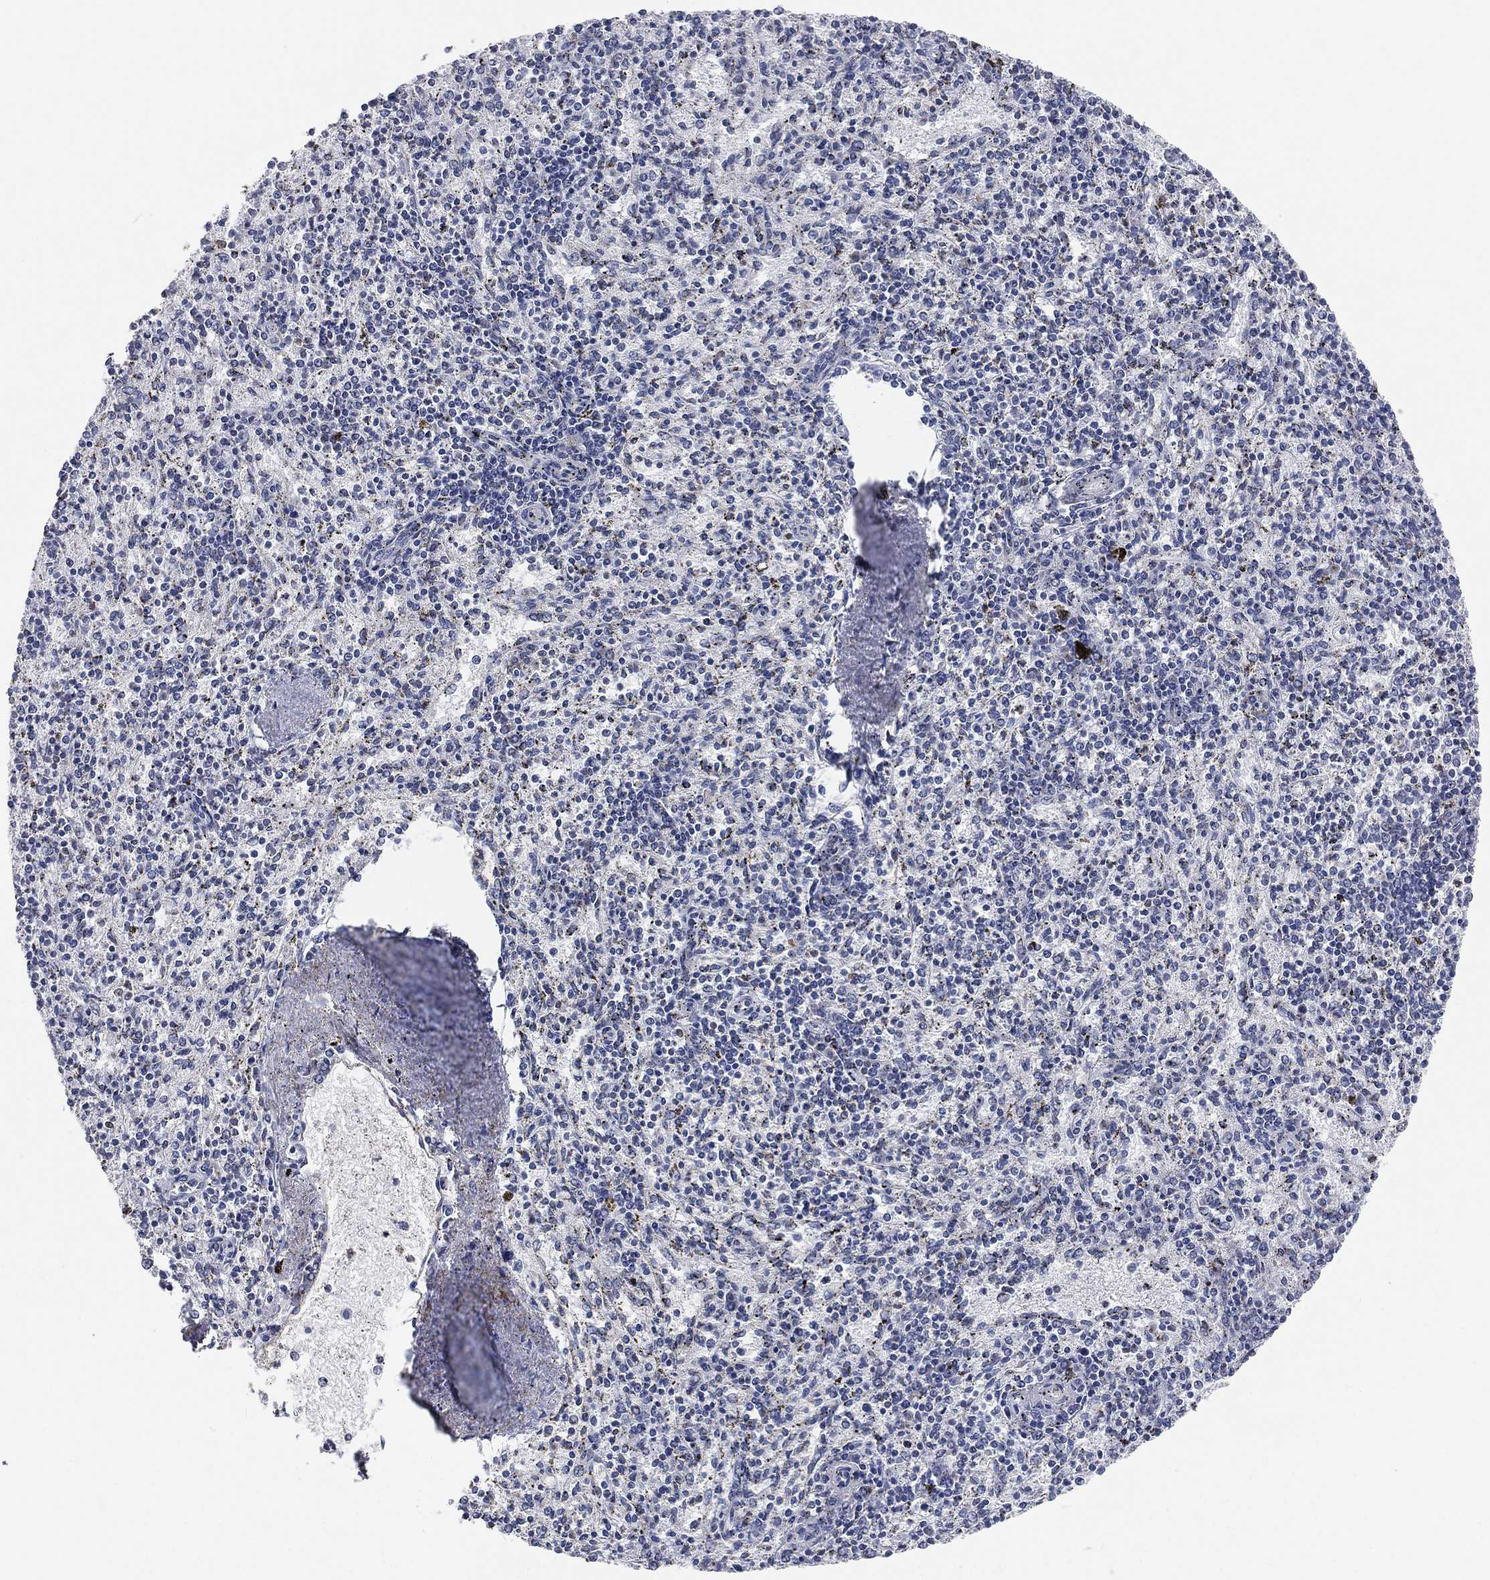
{"staining": {"intensity": "strong", "quantity": "<25%", "location": "cytoplasmic/membranous"}, "tissue": "spleen", "cell_type": "Cells in red pulp", "image_type": "normal", "snomed": [{"axis": "morphology", "description": "Normal tissue, NOS"}, {"axis": "topography", "description": "Spleen"}], "caption": "Brown immunohistochemical staining in benign spleen demonstrates strong cytoplasmic/membranous staining in about <25% of cells in red pulp.", "gene": "TICAM1", "patient": {"sex": "female", "age": 37}}